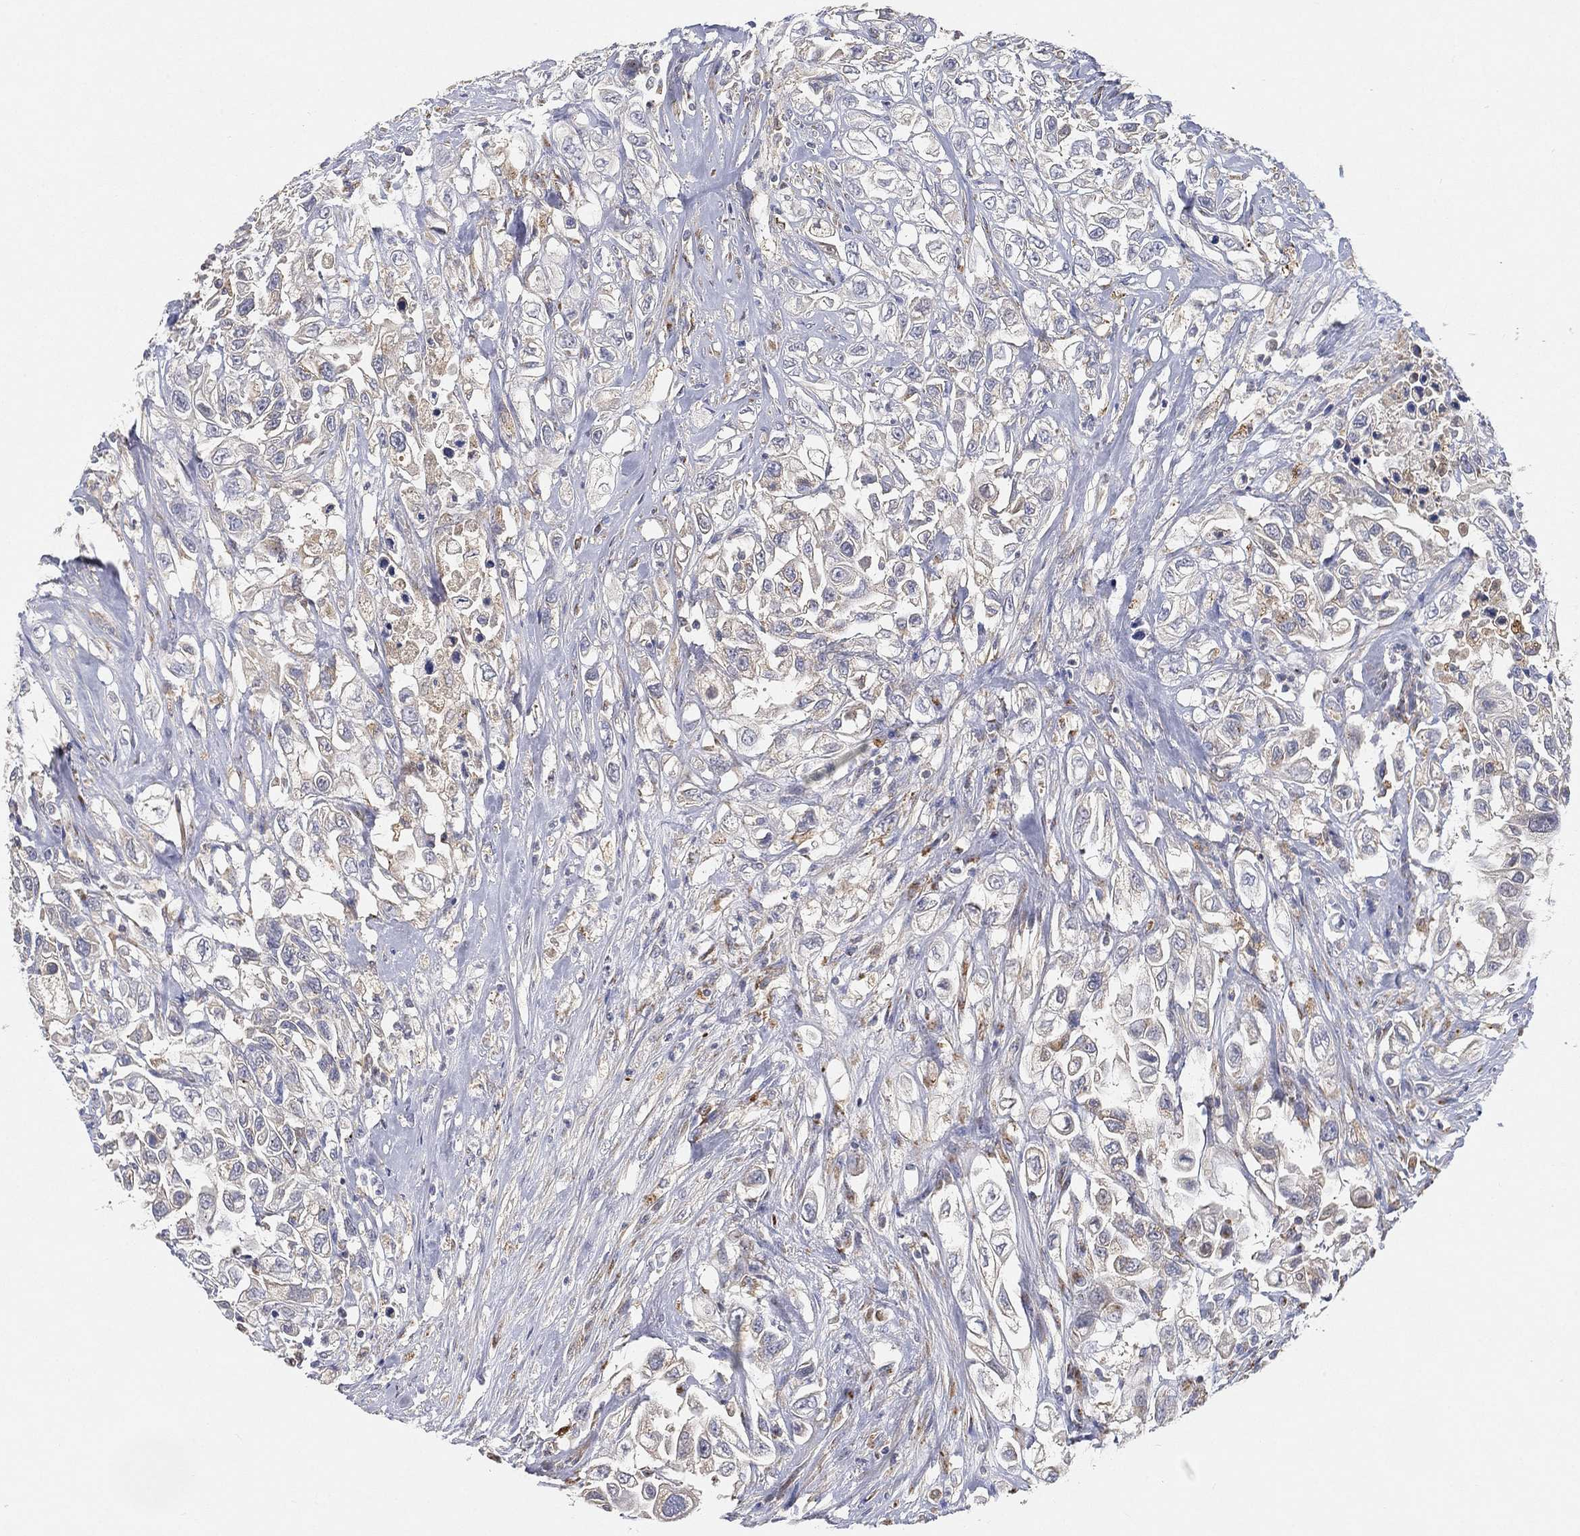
{"staining": {"intensity": "negative", "quantity": "none", "location": "none"}, "tissue": "urothelial cancer", "cell_type": "Tumor cells", "image_type": "cancer", "snomed": [{"axis": "morphology", "description": "Urothelial carcinoma, High grade"}, {"axis": "topography", "description": "Urinary bladder"}], "caption": "Immunohistochemical staining of high-grade urothelial carcinoma shows no significant staining in tumor cells.", "gene": "CTSL", "patient": {"sex": "female", "age": 56}}